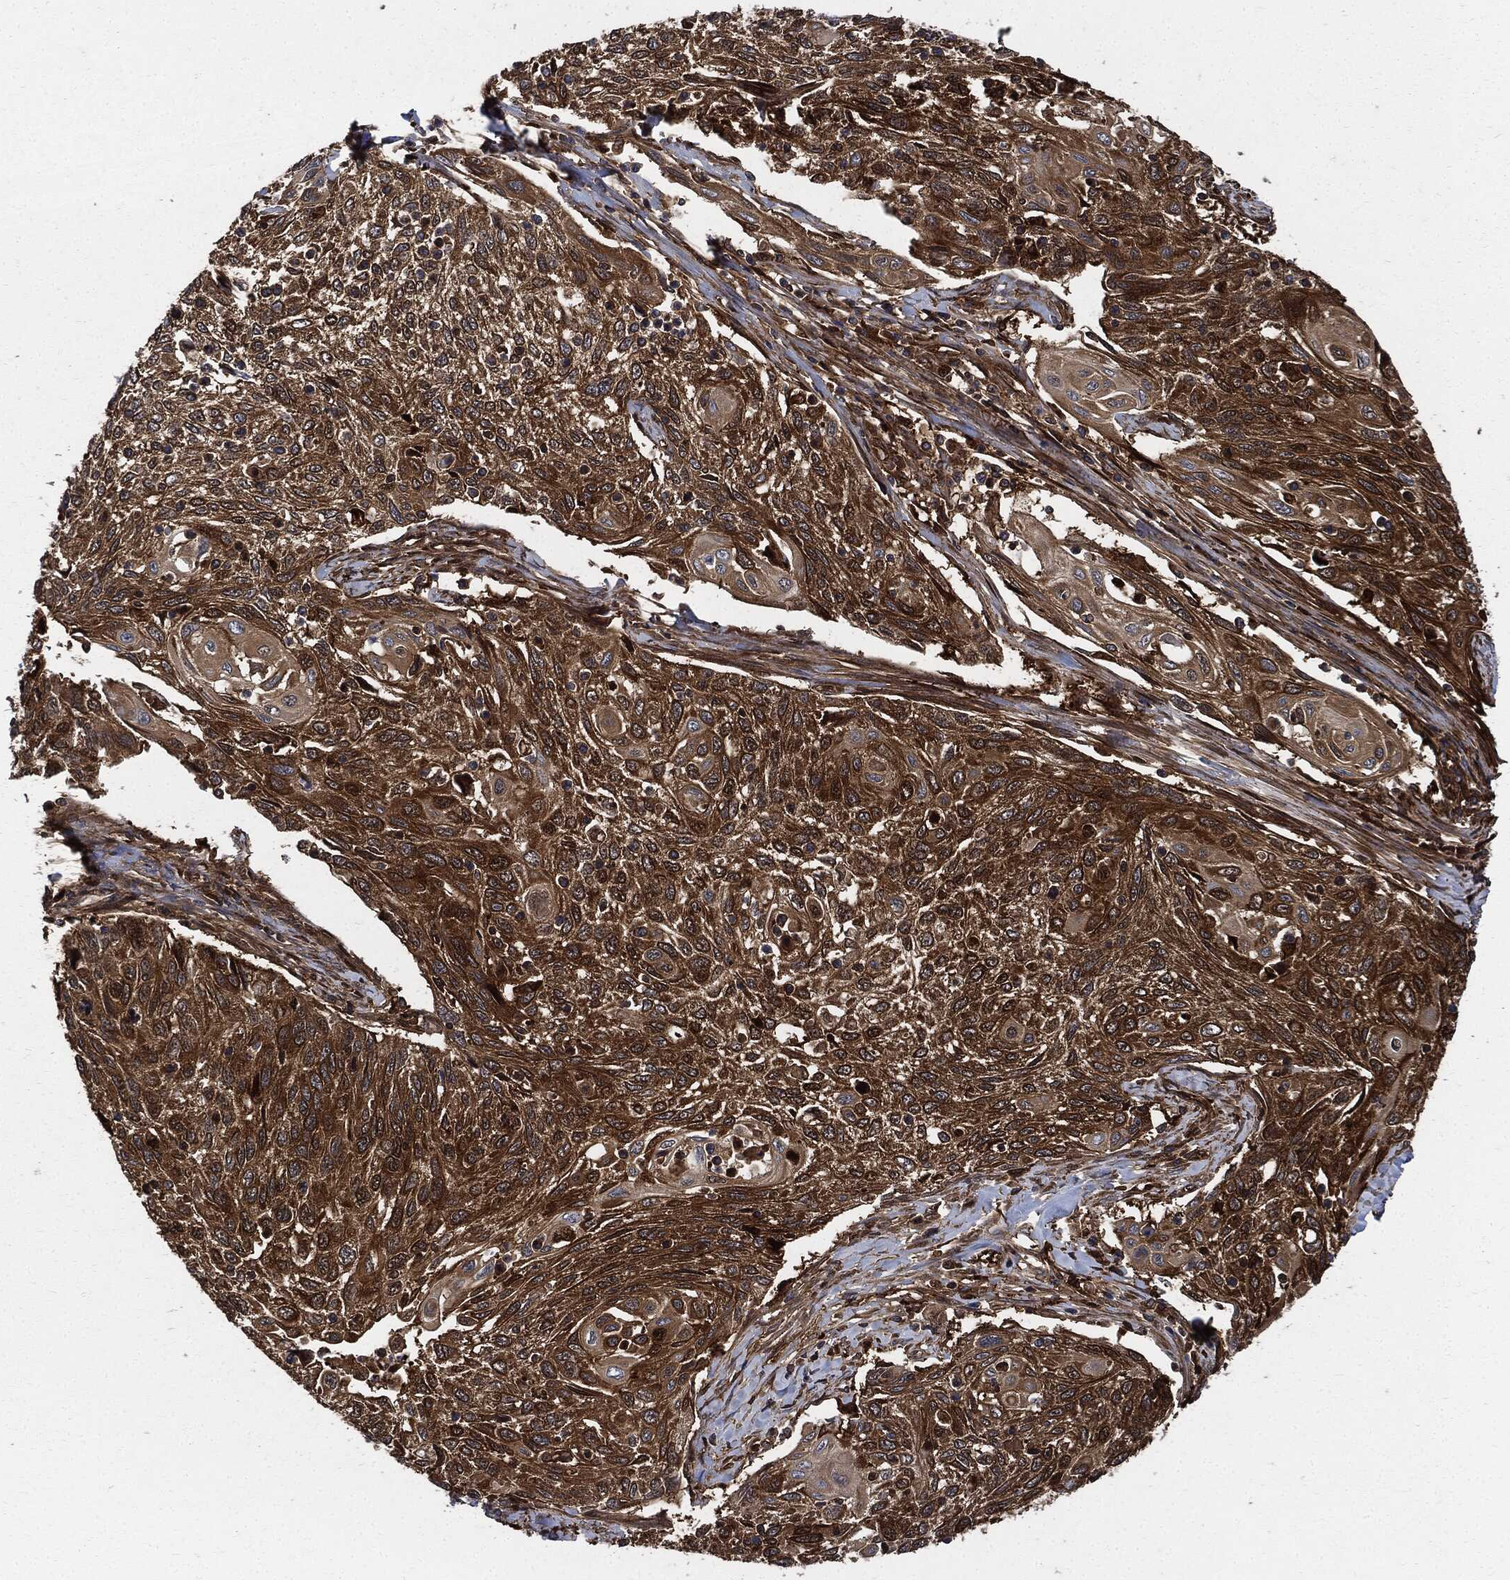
{"staining": {"intensity": "strong", "quantity": ">75%", "location": "cytoplasmic/membranous"}, "tissue": "cervical cancer", "cell_type": "Tumor cells", "image_type": "cancer", "snomed": [{"axis": "morphology", "description": "Squamous cell carcinoma, NOS"}, {"axis": "topography", "description": "Cervix"}], "caption": "Squamous cell carcinoma (cervical) tissue shows strong cytoplasmic/membranous positivity in approximately >75% of tumor cells, visualized by immunohistochemistry.", "gene": "XPNPEP1", "patient": {"sex": "female", "age": 70}}